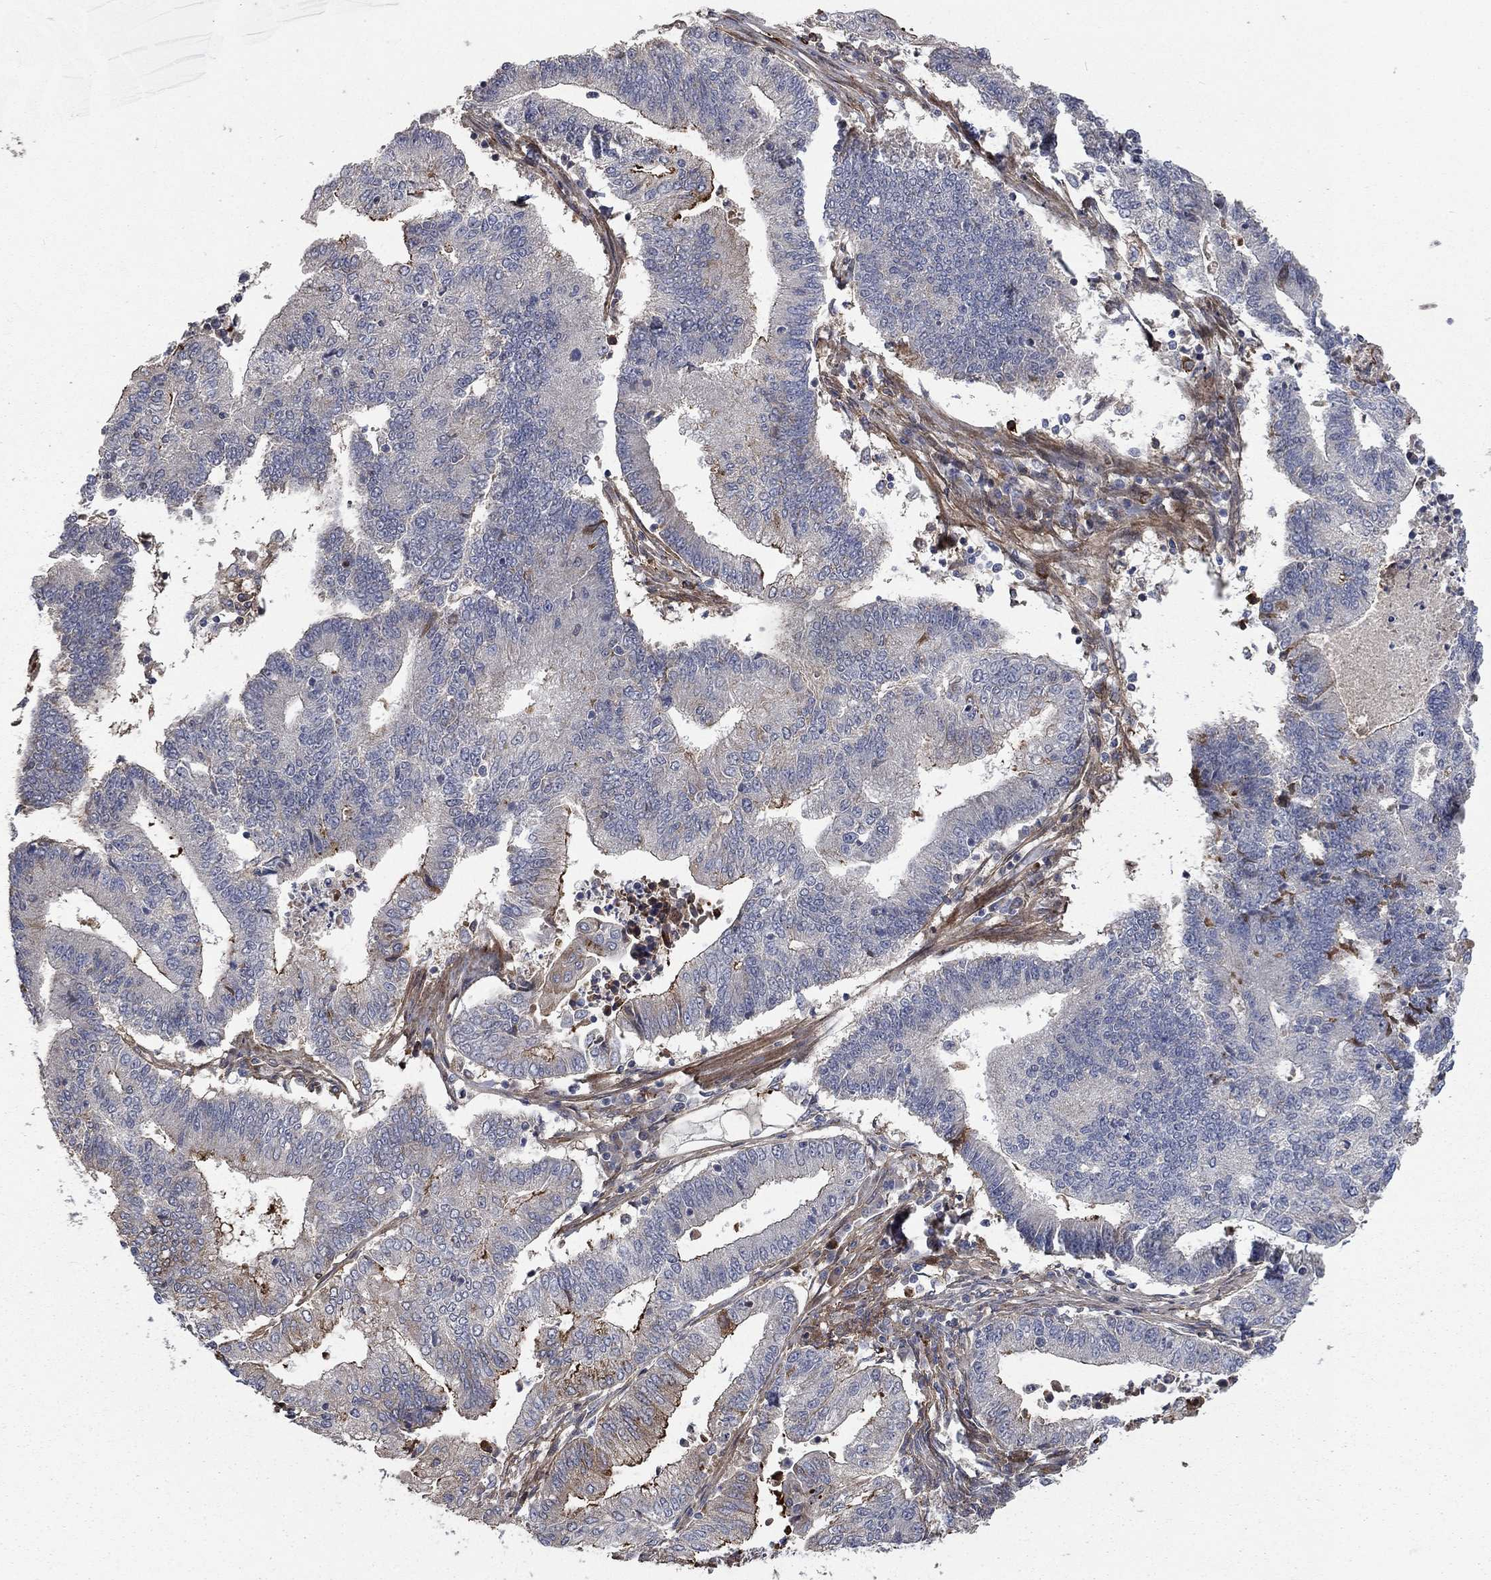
{"staining": {"intensity": "moderate", "quantity": "<25%", "location": "cytoplasmic/membranous"}, "tissue": "endometrial cancer", "cell_type": "Tumor cells", "image_type": "cancer", "snomed": [{"axis": "morphology", "description": "Adenocarcinoma, NOS"}, {"axis": "topography", "description": "Uterus"}, {"axis": "topography", "description": "Endometrium"}], "caption": "Immunohistochemistry (IHC) (DAB) staining of adenocarcinoma (endometrial) shows moderate cytoplasmic/membranous protein positivity in about <25% of tumor cells.", "gene": "VCAN", "patient": {"sex": "female", "age": 54}}